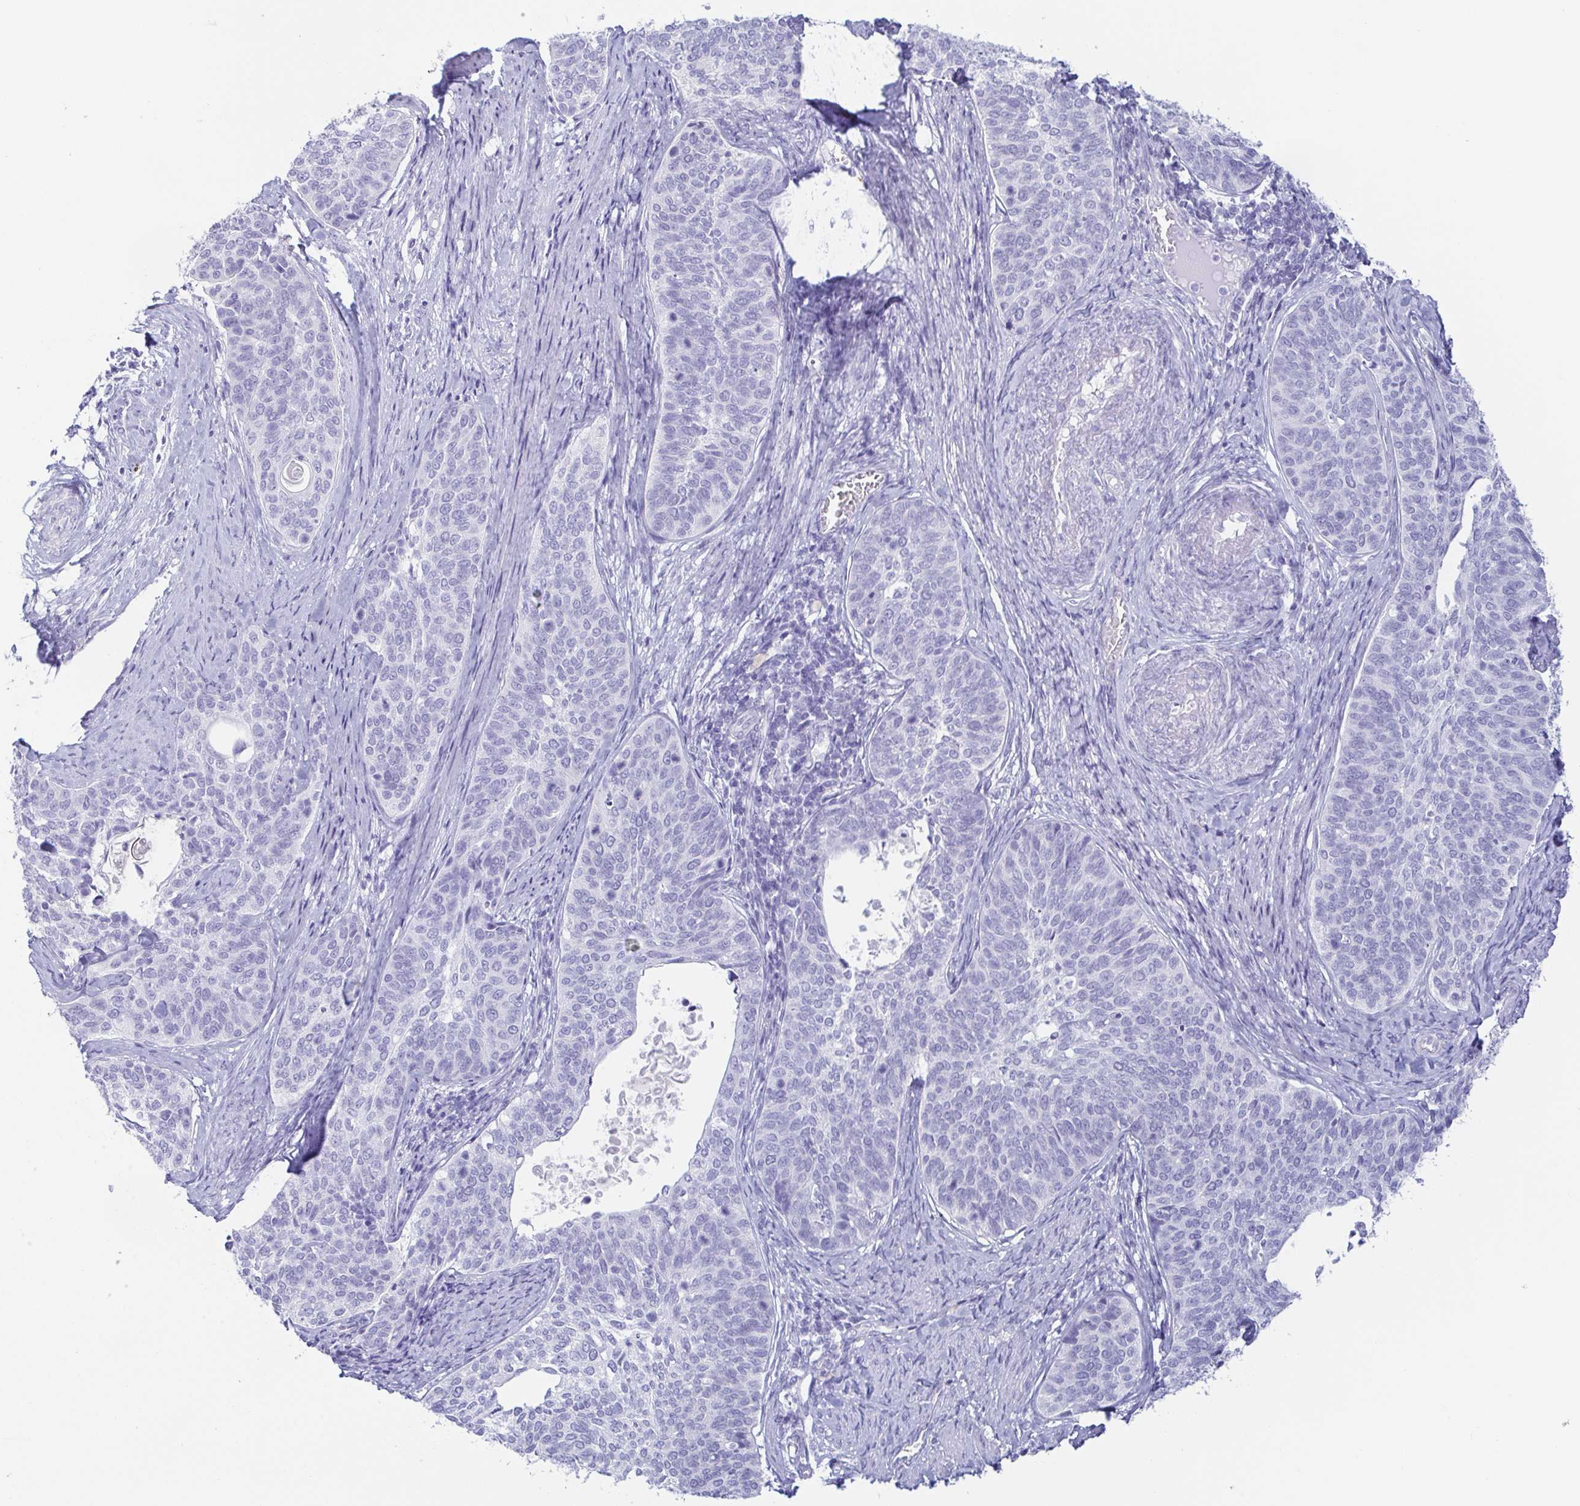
{"staining": {"intensity": "negative", "quantity": "none", "location": "none"}, "tissue": "cervical cancer", "cell_type": "Tumor cells", "image_type": "cancer", "snomed": [{"axis": "morphology", "description": "Squamous cell carcinoma, NOS"}, {"axis": "topography", "description": "Cervix"}], "caption": "Immunohistochemistry (IHC) of human cervical squamous cell carcinoma exhibits no staining in tumor cells.", "gene": "PRR4", "patient": {"sex": "female", "age": 69}}